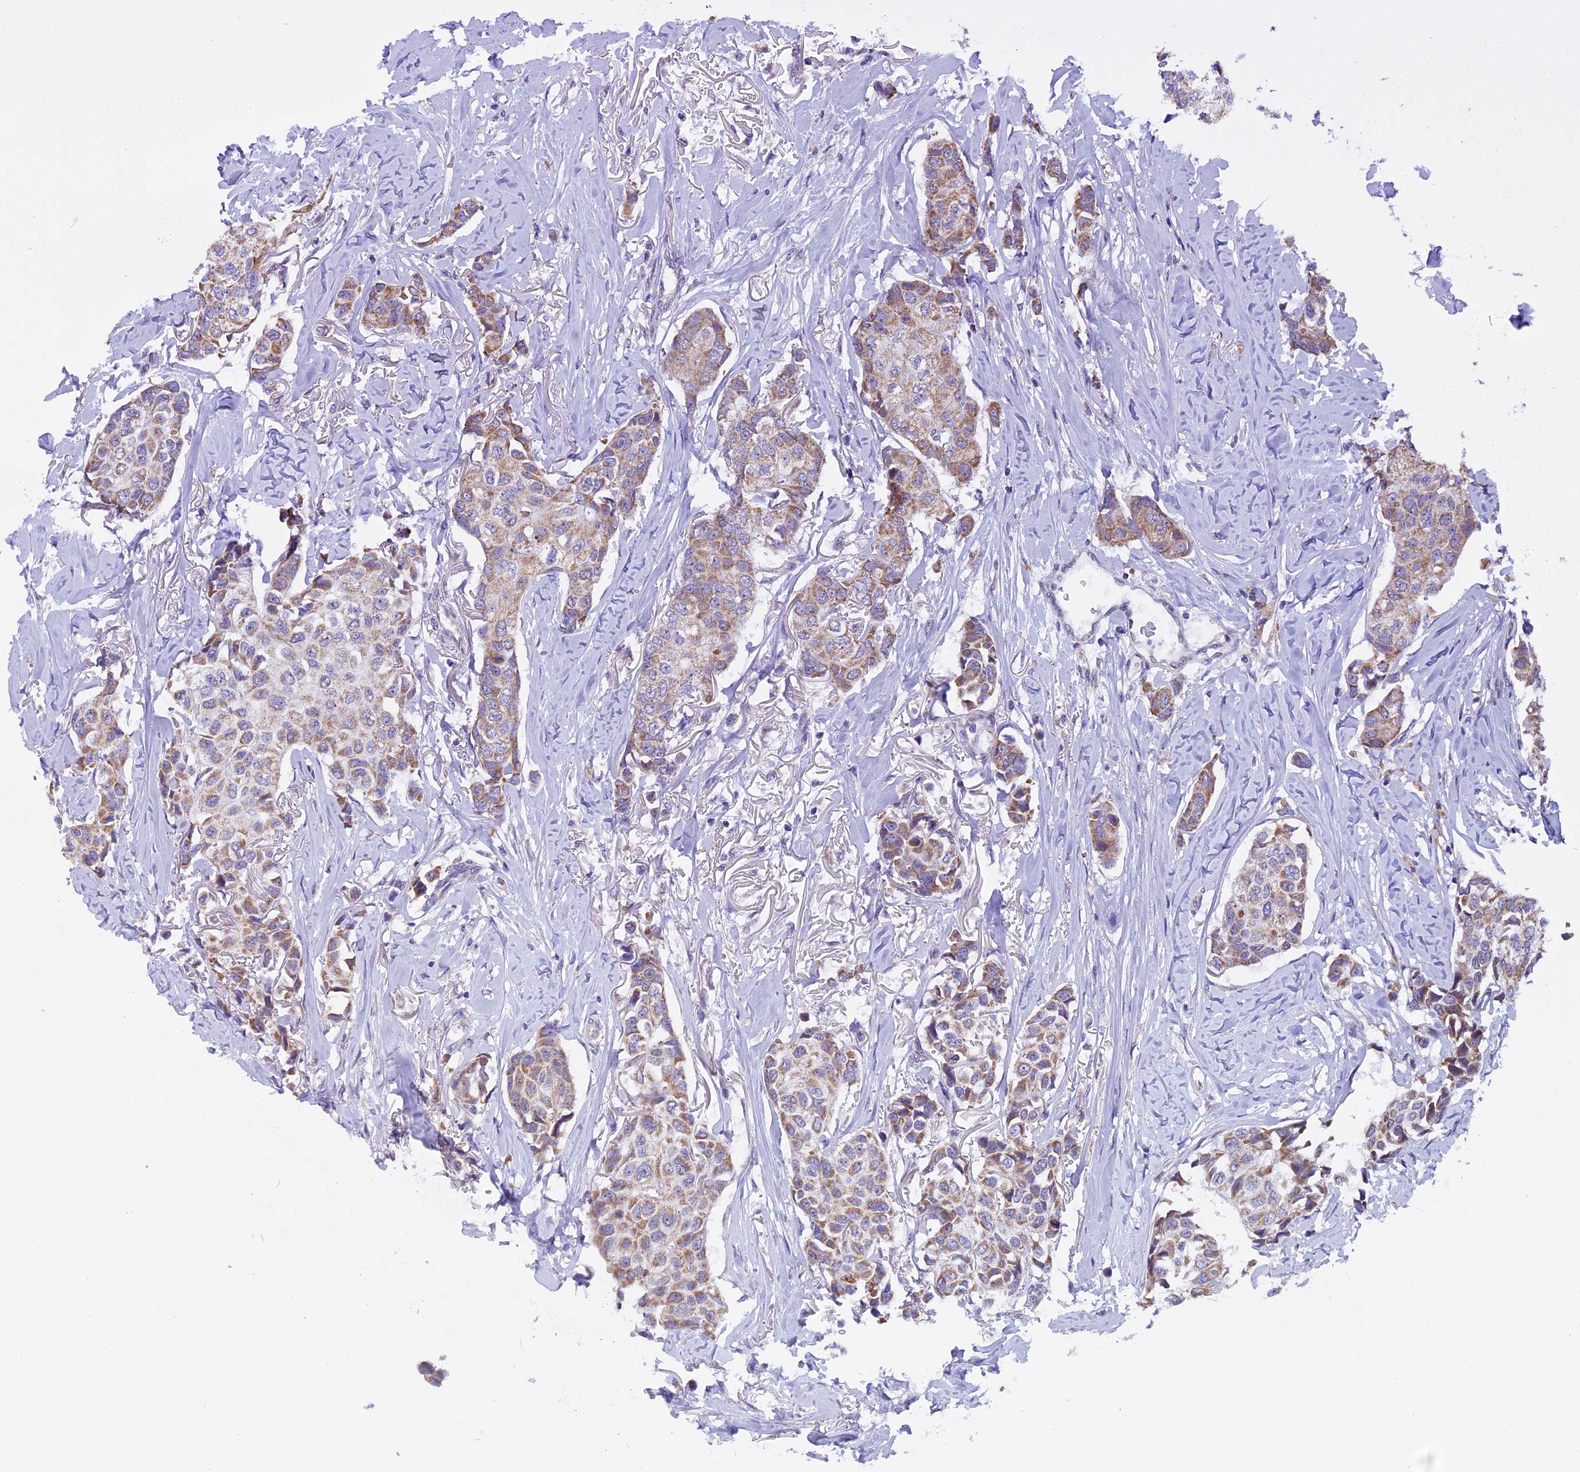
{"staining": {"intensity": "moderate", "quantity": ">75%", "location": "cytoplasmic/membranous"}, "tissue": "breast cancer", "cell_type": "Tumor cells", "image_type": "cancer", "snomed": [{"axis": "morphology", "description": "Duct carcinoma"}, {"axis": "topography", "description": "Breast"}], "caption": "Breast cancer (intraductal carcinoma) stained with a protein marker exhibits moderate staining in tumor cells.", "gene": "ZNF317", "patient": {"sex": "female", "age": 80}}